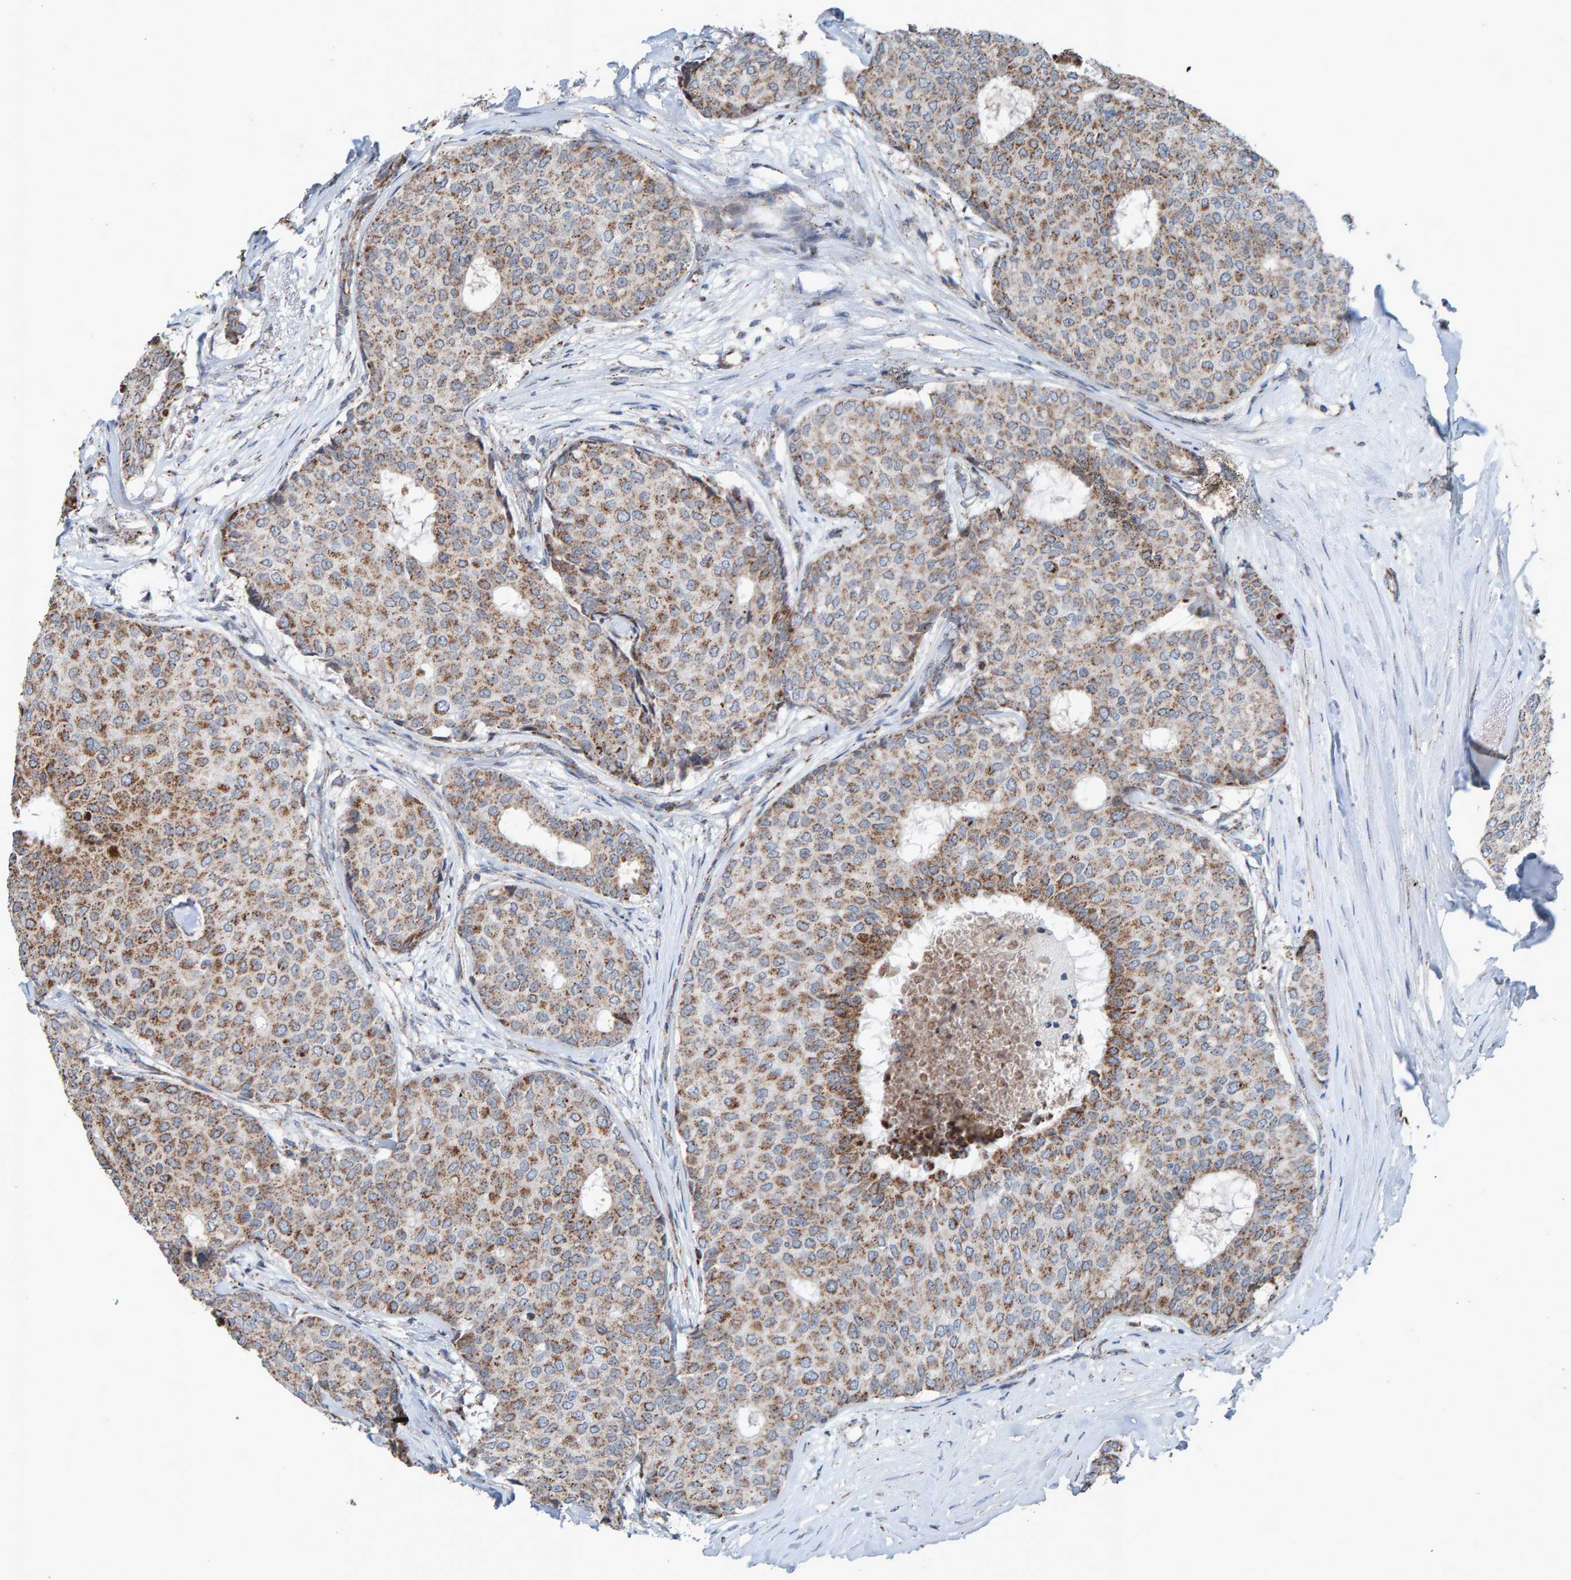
{"staining": {"intensity": "moderate", "quantity": ">75%", "location": "cytoplasmic/membranous"}, "tissue": "breast cancer", "cell_type": "Tumor cells", "image_type": "cancer", "snomed": [{"axis": "morphology", "description": "Duct carcinoma"}, {"axis": "topography", "description": "Breast"}], "caption": "Immunohistochemical staining of human breast infiltrating ductal carcinoma exhibits medium levels of moderate cytoplasmic/membranous expression in about >75% of tumor cells. (DAB = brown stain, brightfield microscopy at high magnification).", "gene": "ZNF48", "patient": {"sex": "female", "age": 75}}